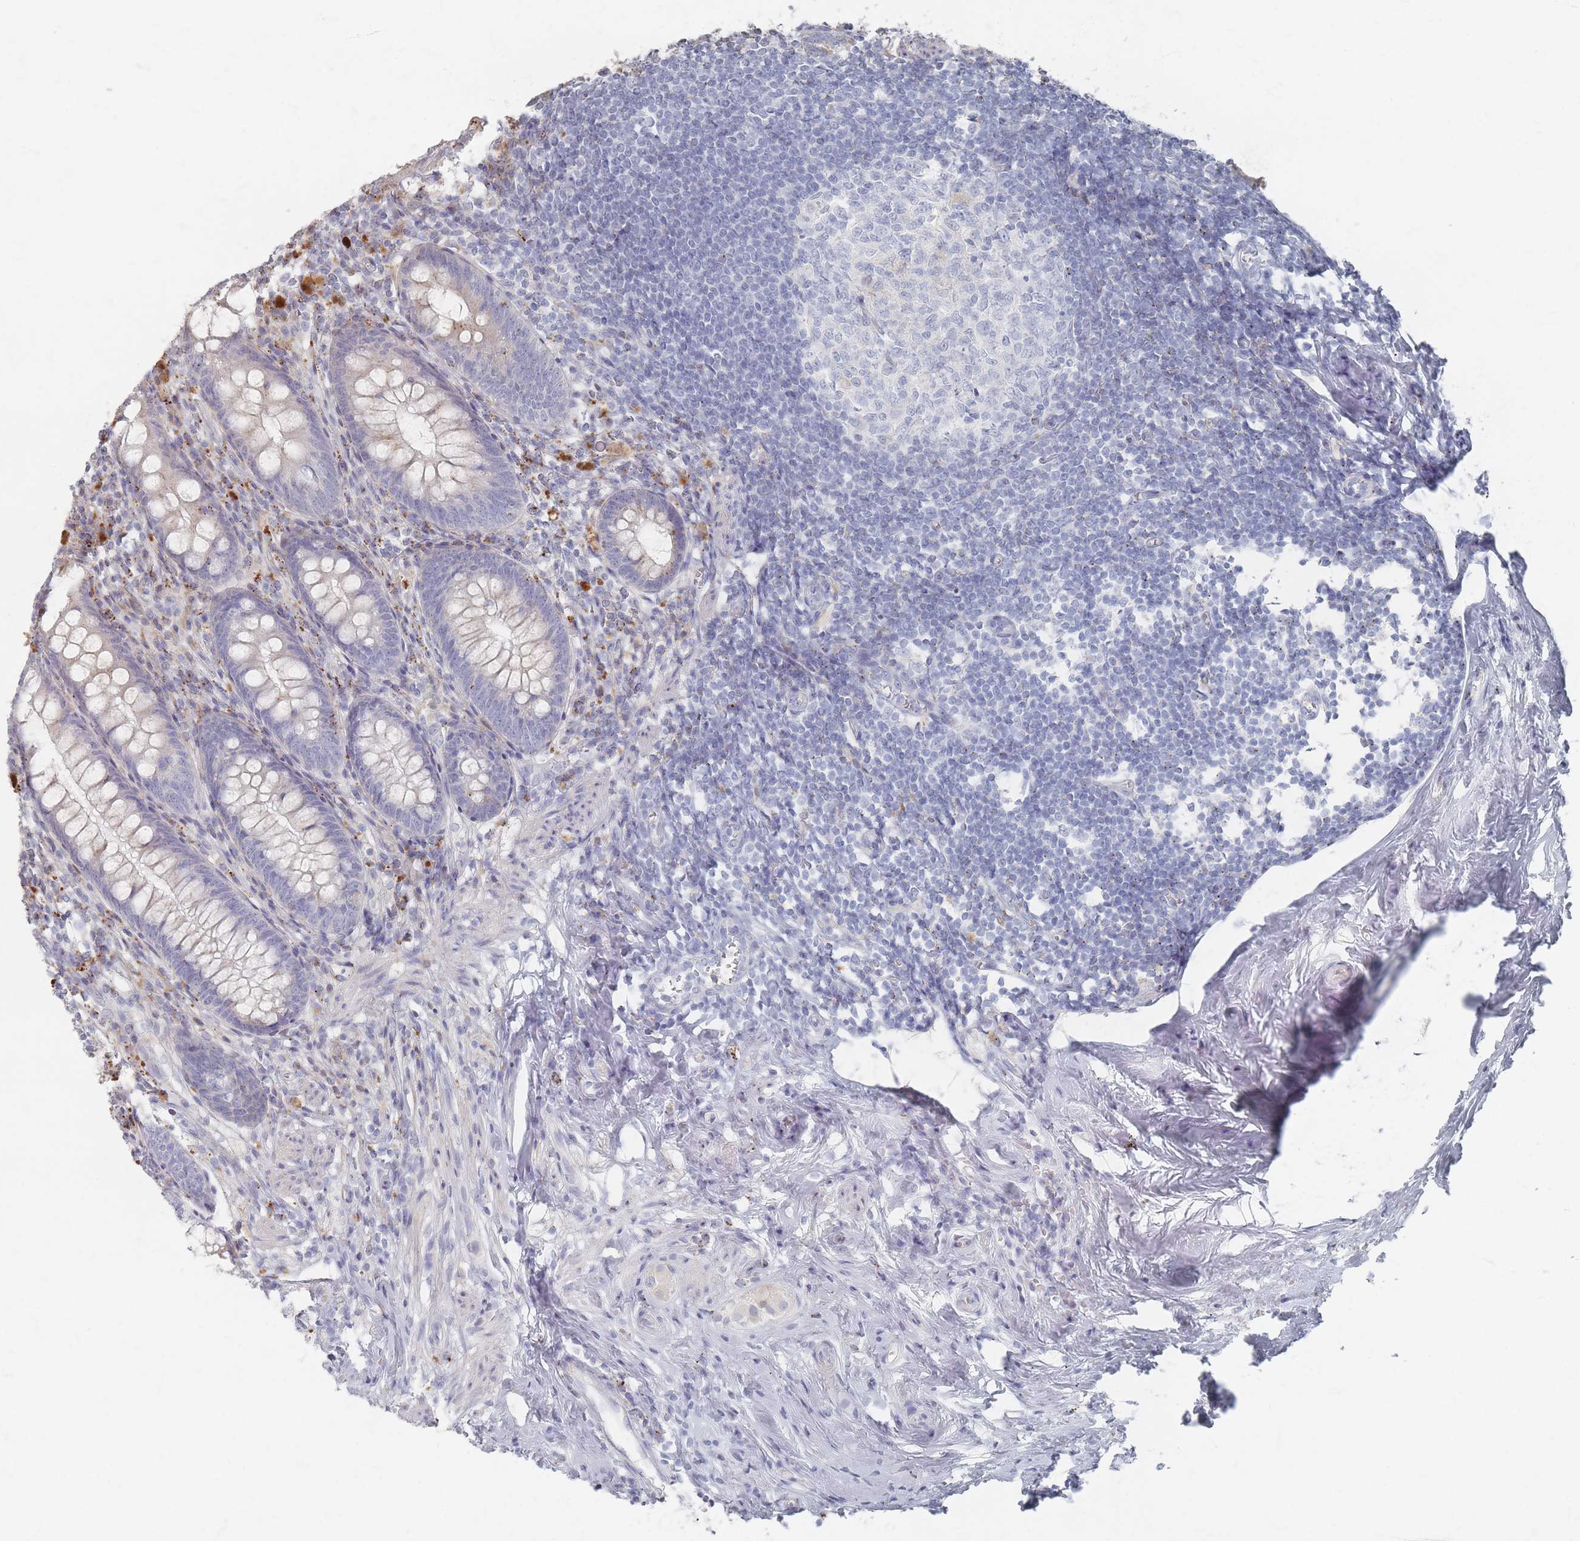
{"staining": {"intensity": "weak", "quantity": "<25%", "location": "cytoplasmic/membranous"}, "tissue": "appendix", "cell_type": "Glandular cells", "image_type": "normal", "snomed": [{"axis": "morphology", "description": "Normal tissue, NOS"}, {"axis": "topography", "description": "Appendix"}], "caption": "High magnification brightfield microscopy of benign appendix stained with DAB (brown) and counterstained with hematoxylin (blue): glandular cells show no significant positivity. (Brightfield microscopy of DAB (3,3'-diaminobenzidine) immunohistochemistry at high magnification).", "gene": "ENSG00000251357", "patient": {"sex": "female", "age": 51}}